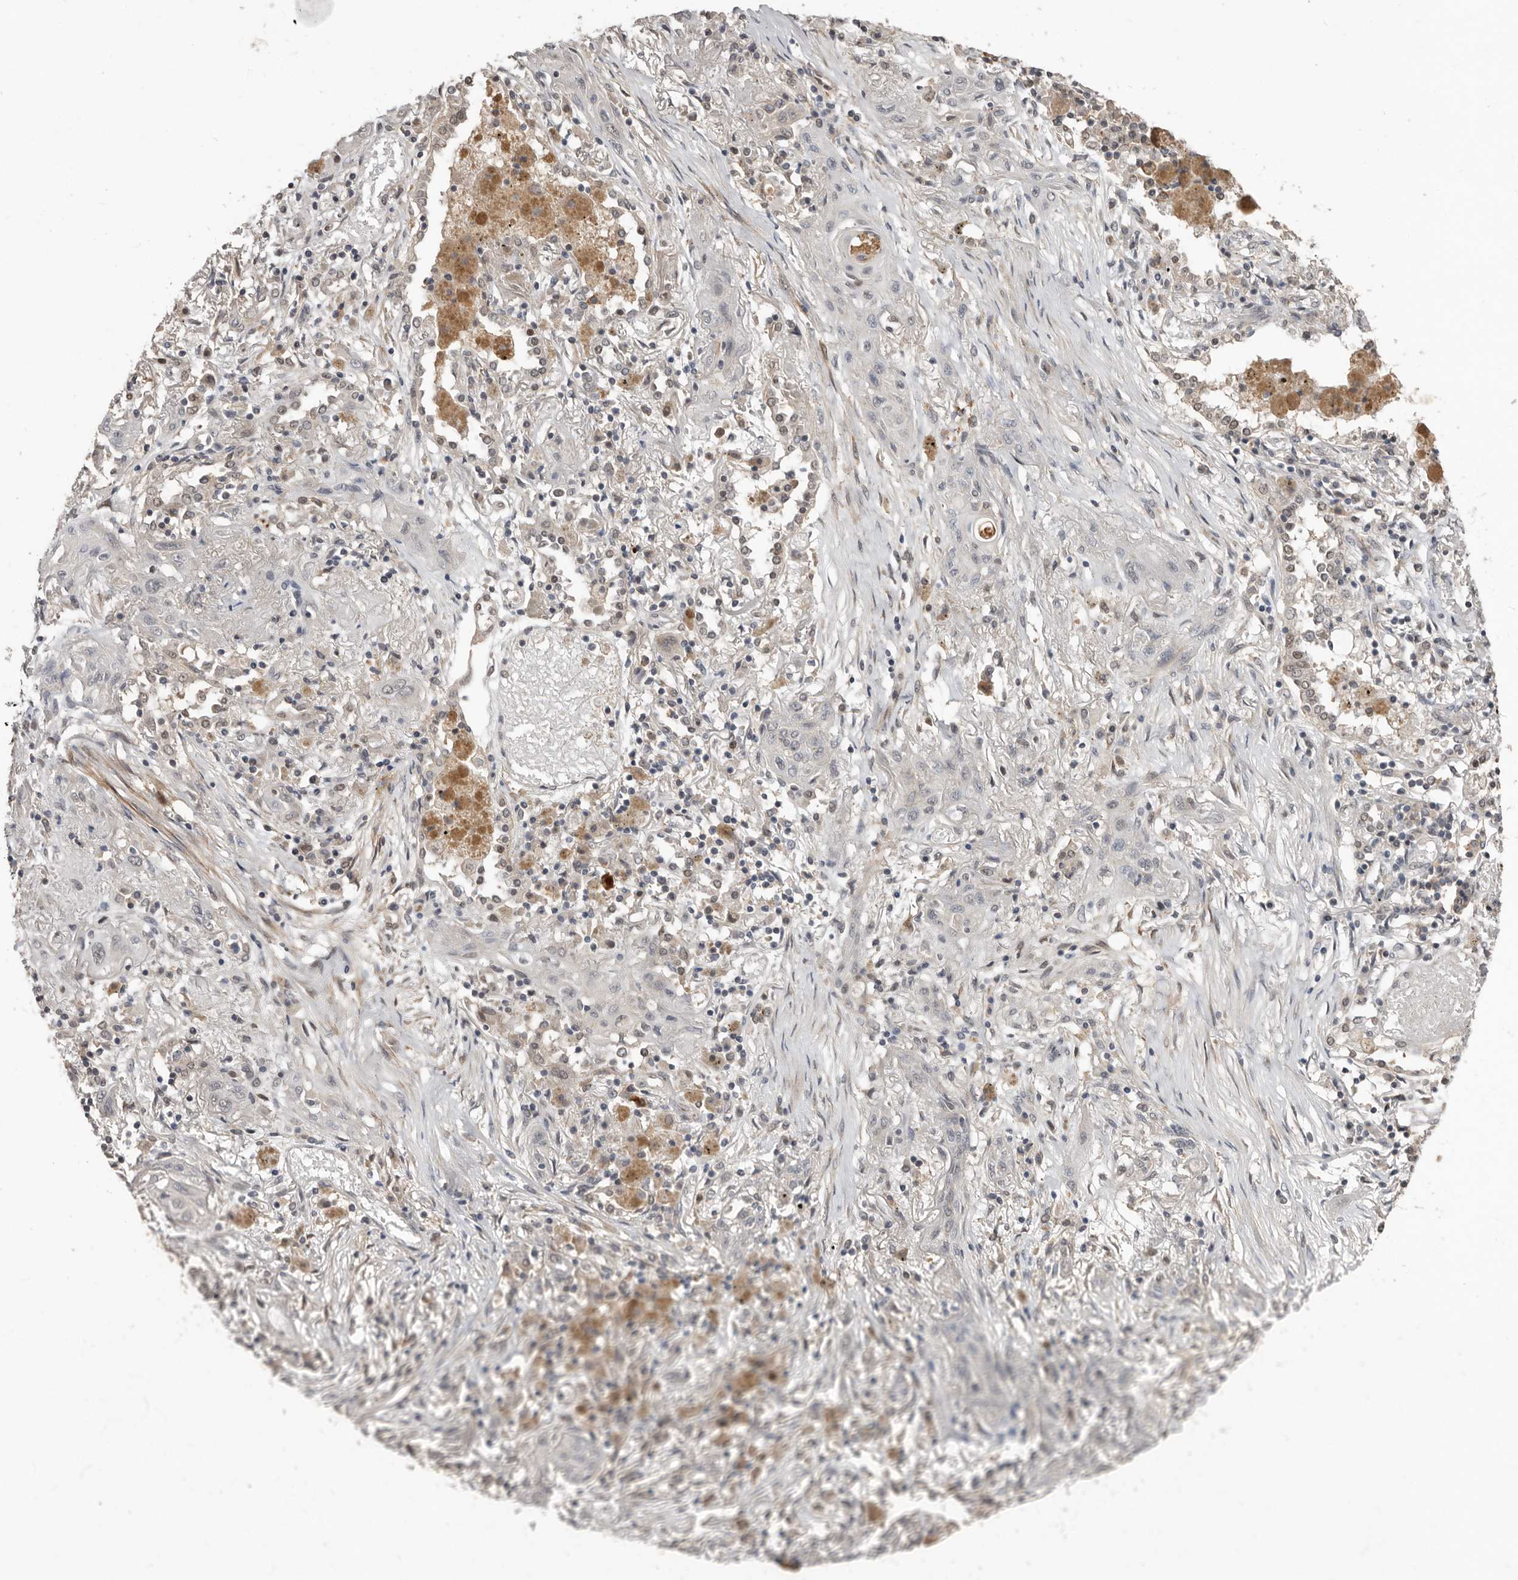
{"staining": {"intensity": "negative", "quantity": "none", "location": "none"}, "tissue": "lung cancer", "cell_type": "Tumor cells", "image_type": "cancer", "snomed": [{"axis": "morphology", "description": "Squamous cell carcinoma, NOS"}, {"axis": "topography", "description": "Lung"}], "caption": "Tumor cells are negative for brown protein staining in squamous cell carcinoma (lung). Brightfield microscopy of immunohistochemistry (IHC) stained with DAB (3,3'-diaminobenzidine) (brown) and hematoxylin (blue), captured at high magnification.", "gene": "LRGUK", "patient": {"sex": "female", "age": 47}}